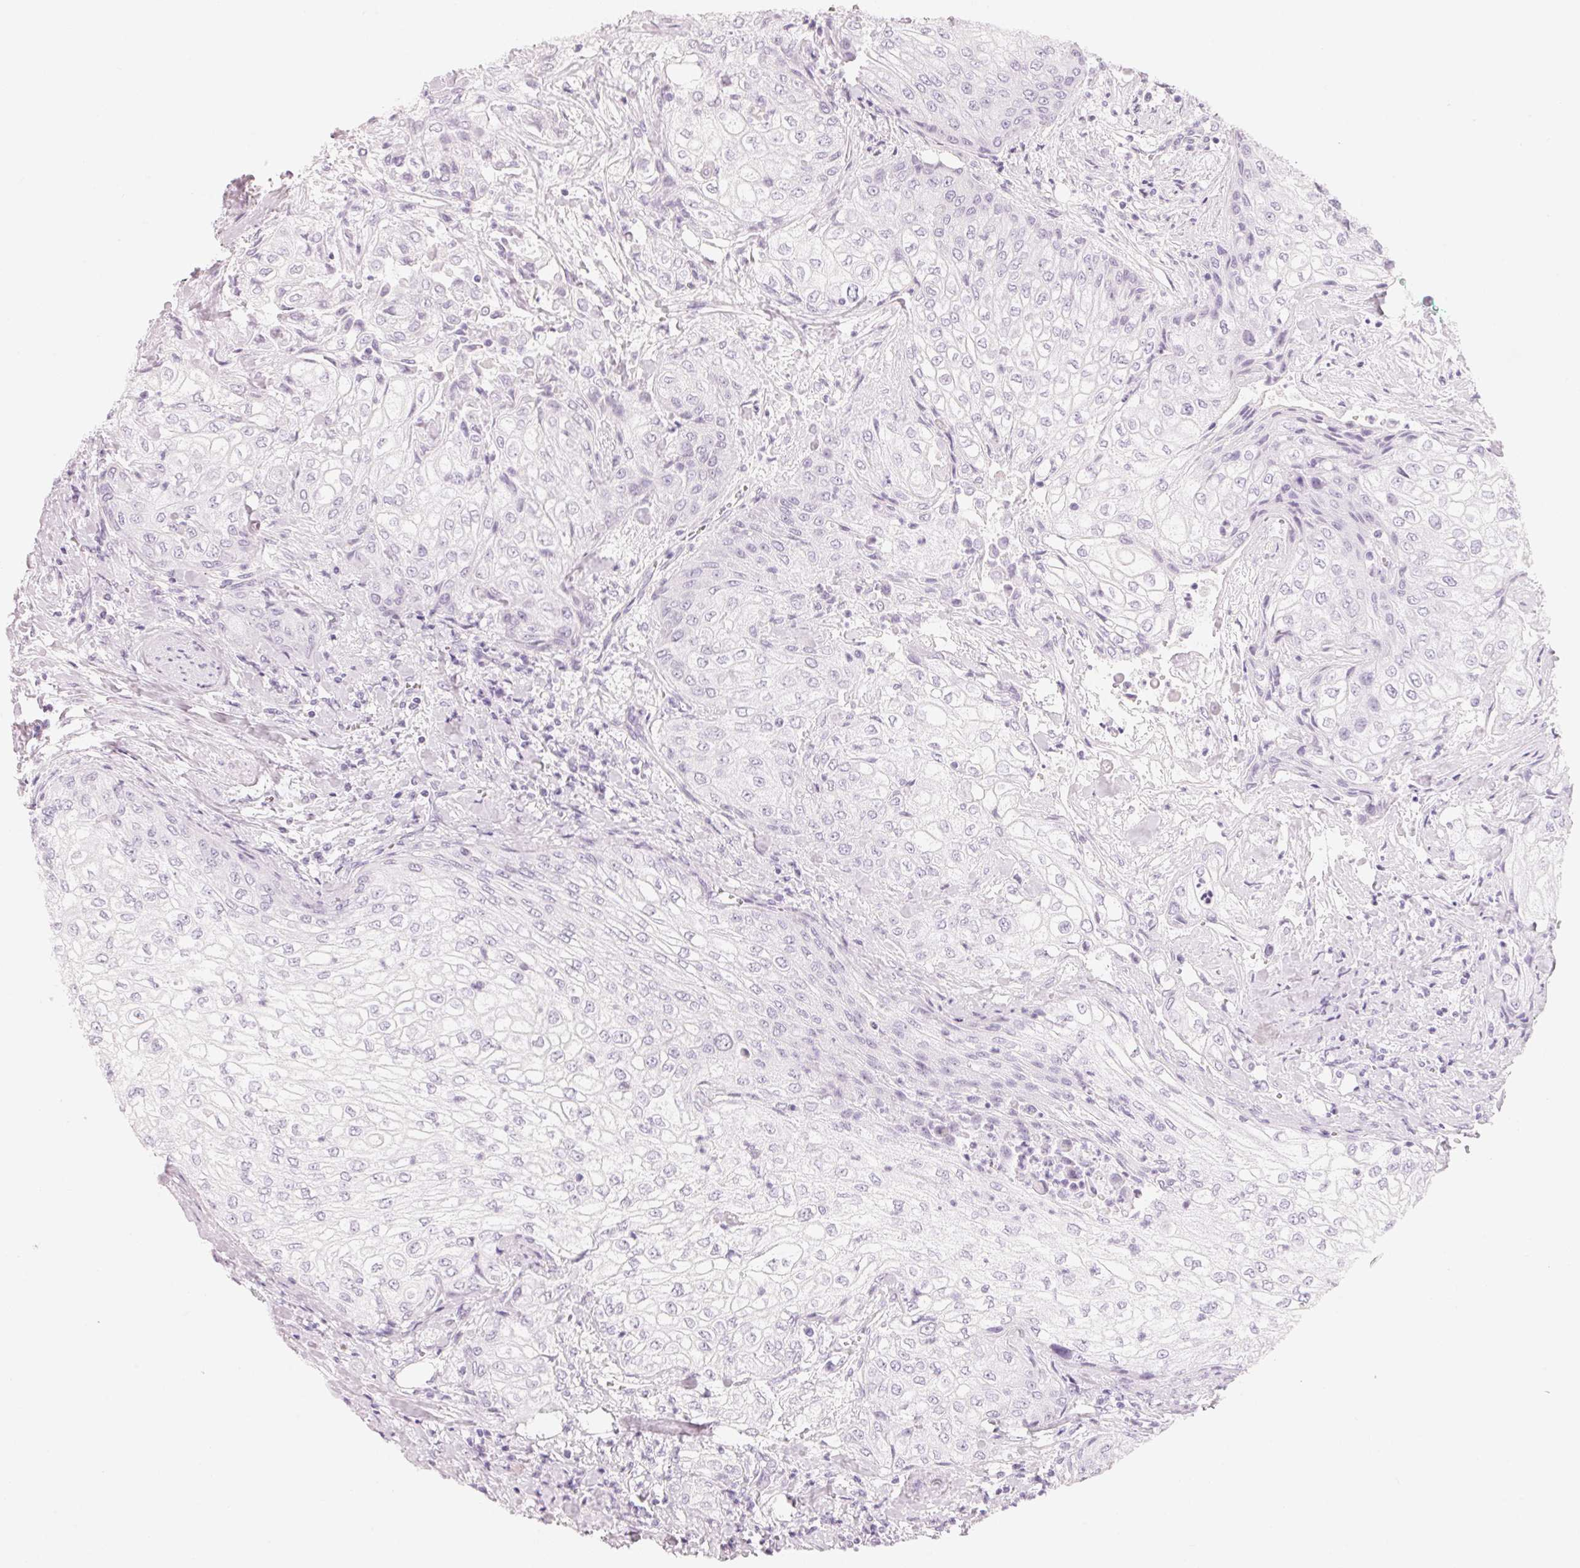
{"staining": {"intensity": "negative", "quantity": "none", "location": "none"}, "tissue": "urothelial cancer", "cell_type": "Tumor cells", "image_type": "cancer", "snomed": [{"axis": "morphology", "description": "Urothelial carcinoma, High grade"}, {"axis": "topography", "description": "Urinary bladder"}], "caption": "Immunohistochemistry image of neoplastic tissue: human urothelial carcinoma (high-grade) stained with DAB shows no significant protein staining in tumor cells. Brightfield microscopy of IHC stained with DAB (3,3'-diaminobenzidine) (brown) and hematoxylin (blue), captured at high magnification.", "gene": "CFHR2", "patient": {"sex": "male", "age": 62}}